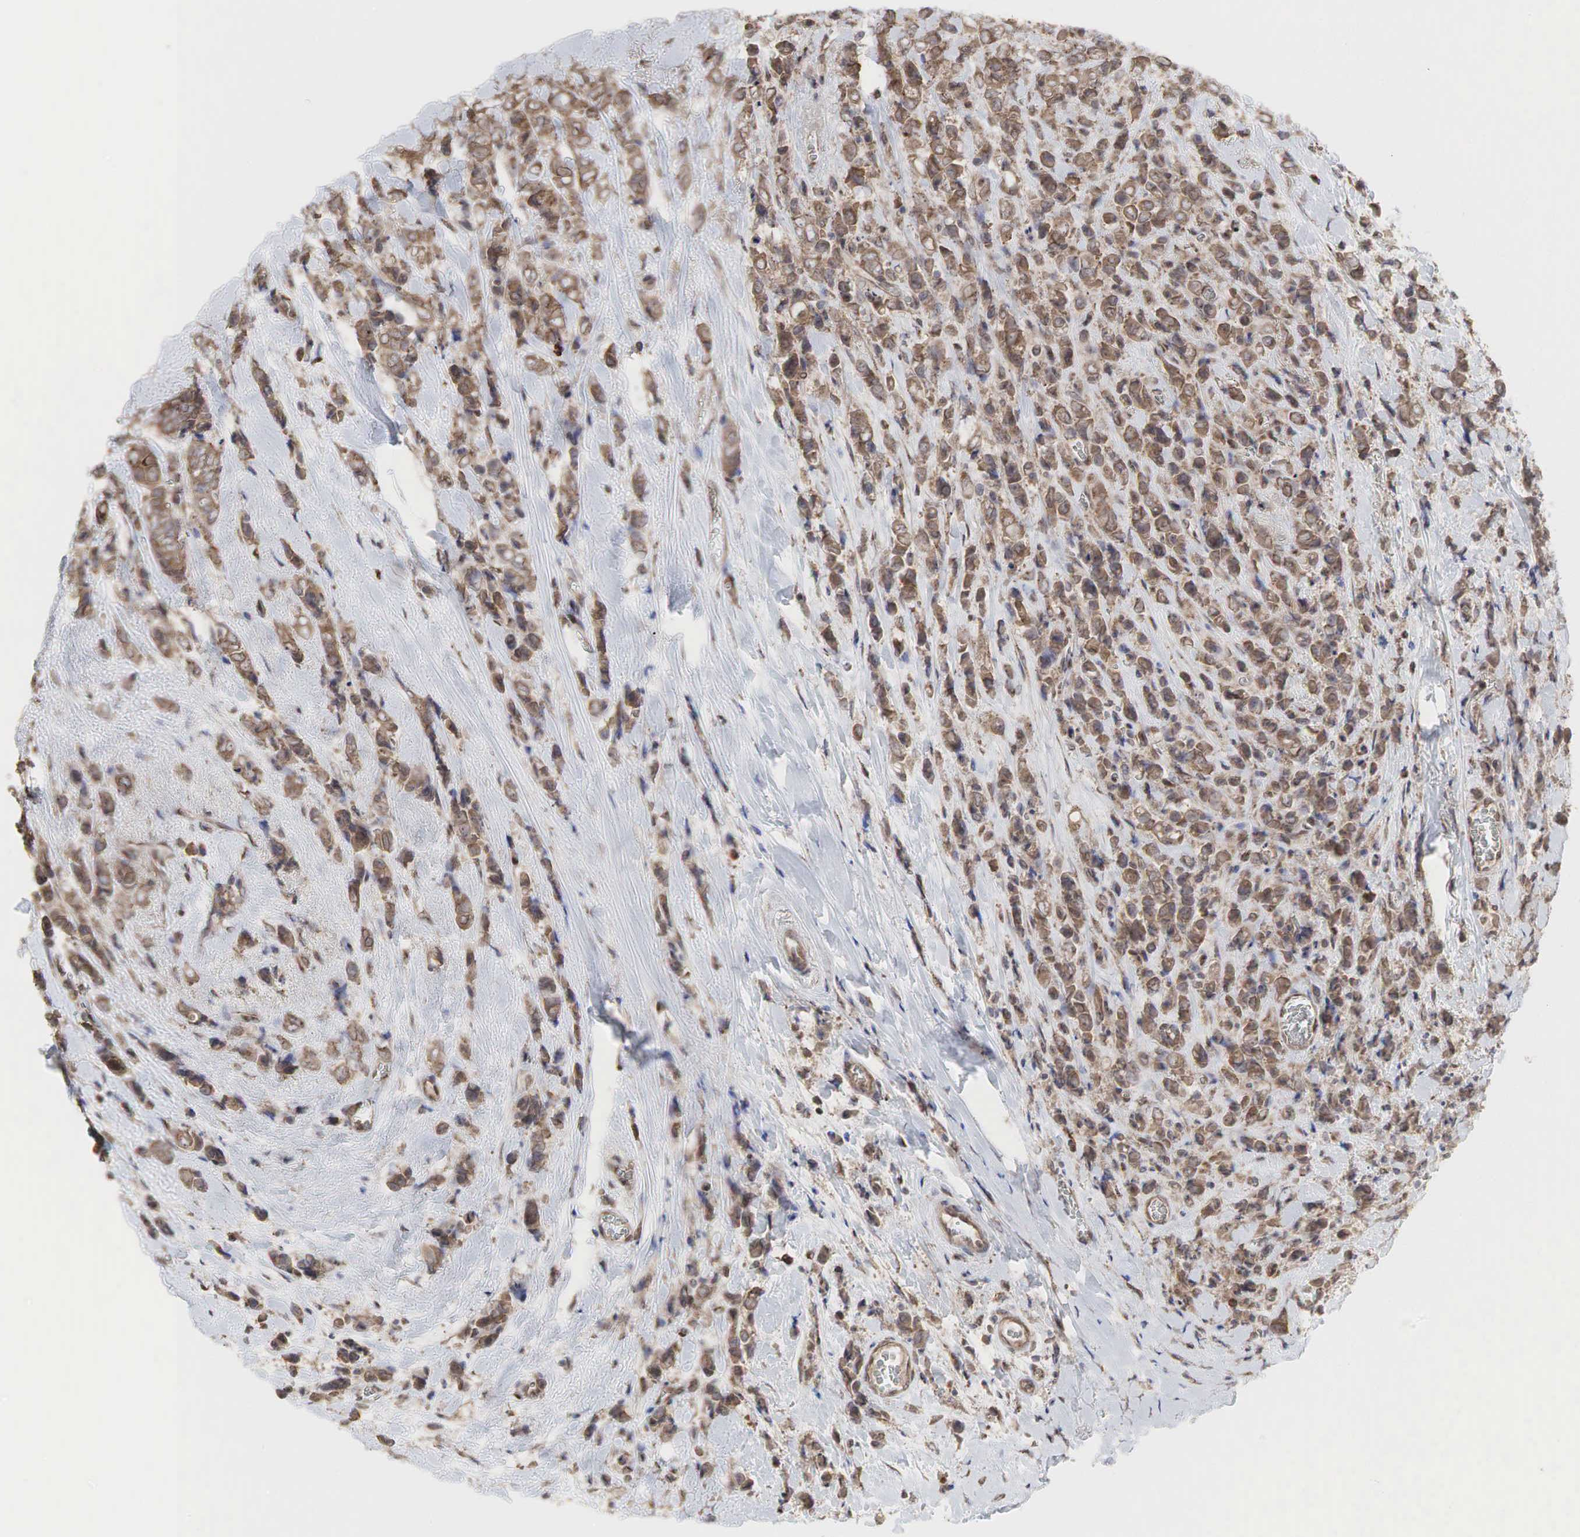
{"staining": {"intensity": "moderate", "quantity": ">75%", "location": "cytoplasmic/membranous"}, "tissue": "breast cancer", "cell_type": "Tumor cells", "image_type": "cancer", "snomed": [{"axis": "morphology", "description": "Lobular carcinoma"}, {"axis": "topography", "description": "Breast"}], "caption": "Breast cancer stained for a protein shows moderate cytoplasmic/membranous positivity in tumor cells.", "gene": "PABPC5", "patient": {"sex": "female", "age": 57}}